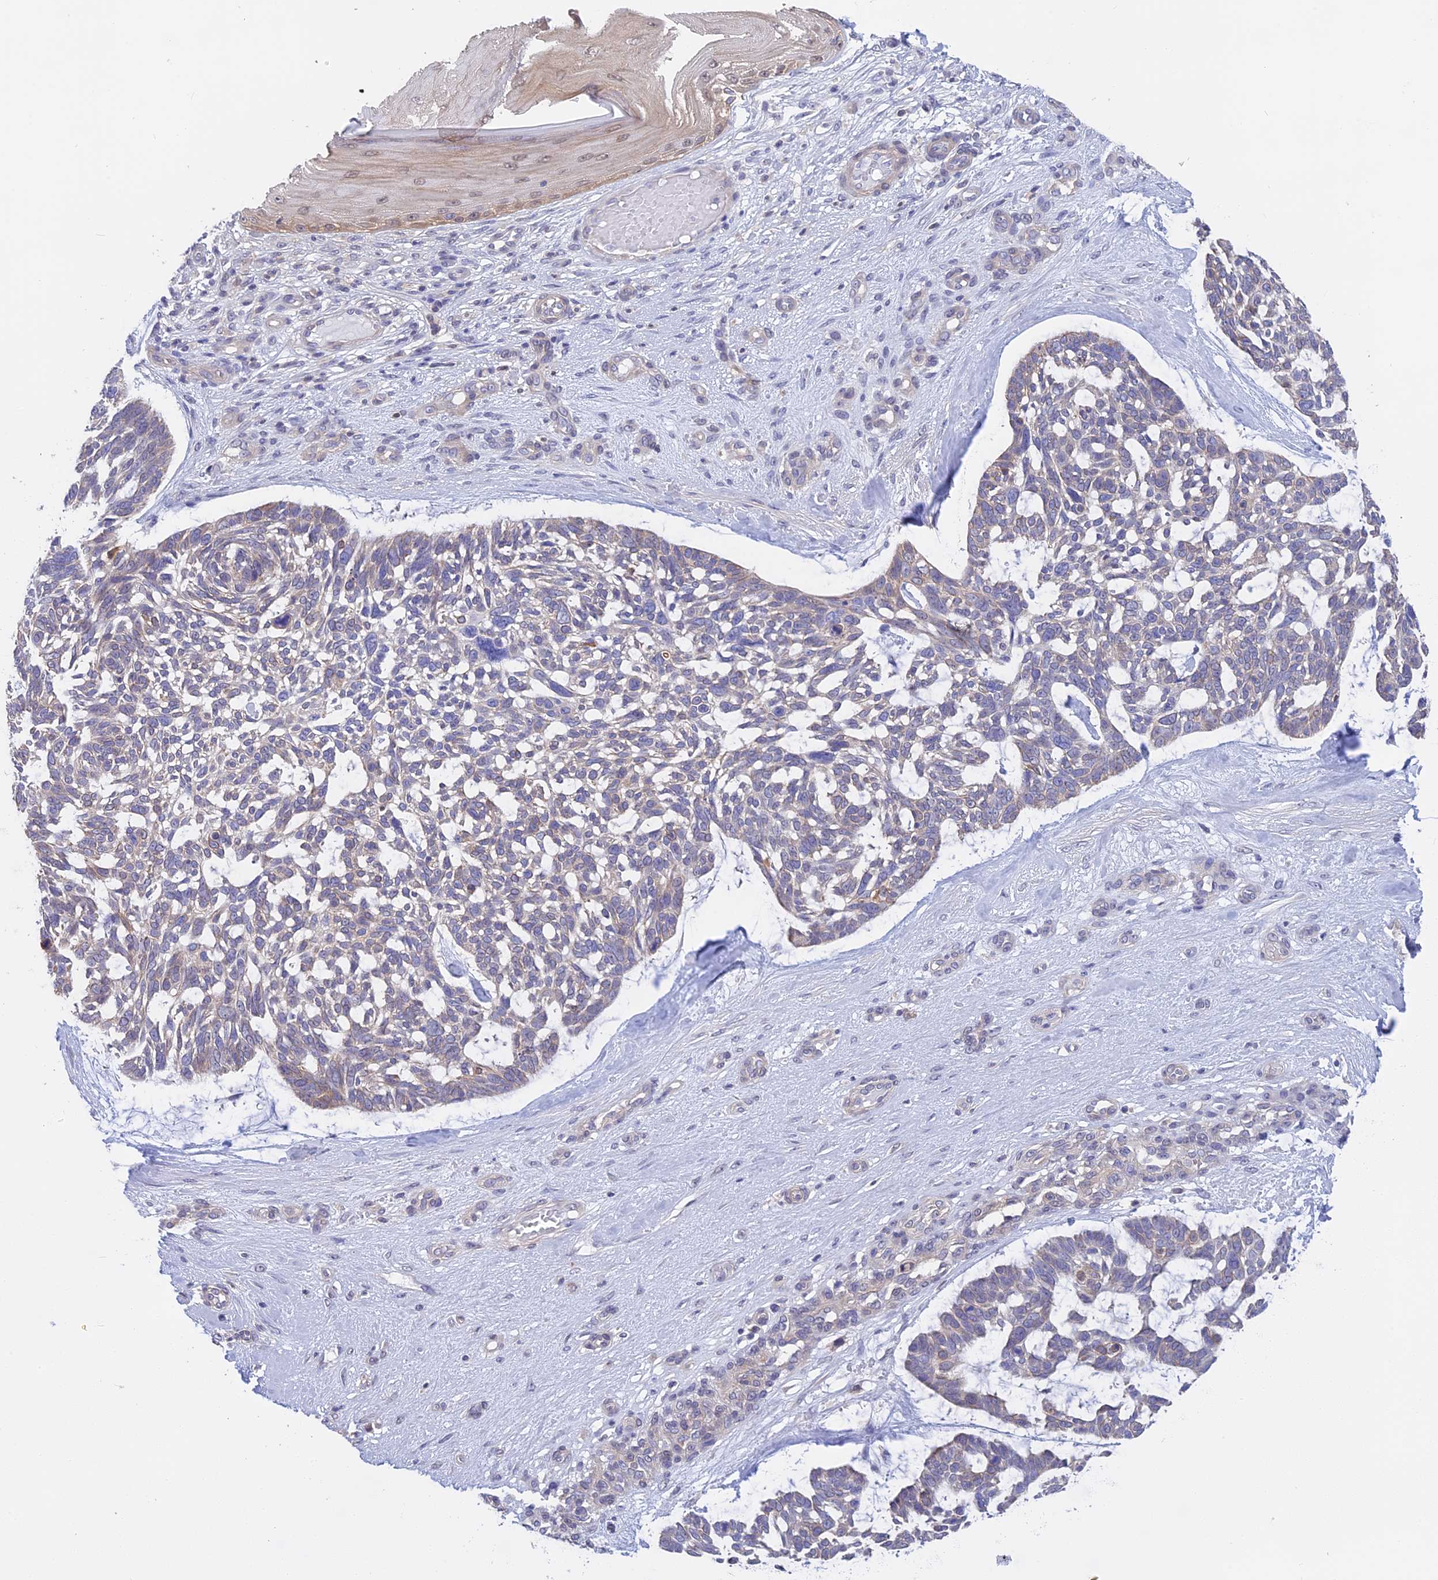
{"staining": {"intensity": "negative", "quantity": "none", "location": "none"}, "tissue": "skin cancer", "cell_type": "Tumor cells", "image_type": "cancer", "snomed": [{"axis": "morphology", "description": "Basal cell carcinoma"}, {"axis": "topography", "description": "Skin"}], "caption": "The immunohistochemistry histopathology image has no significant expression in tumor cells of skin cancer (basal cell carcinoma) tissue. (DAB (3,3'-diaminobenzidine) immunohistochemistry visualized using brightfield microscopy, high magnification).", "gene": "STUB1", "patient": {"sex": "male", "age": 88}}